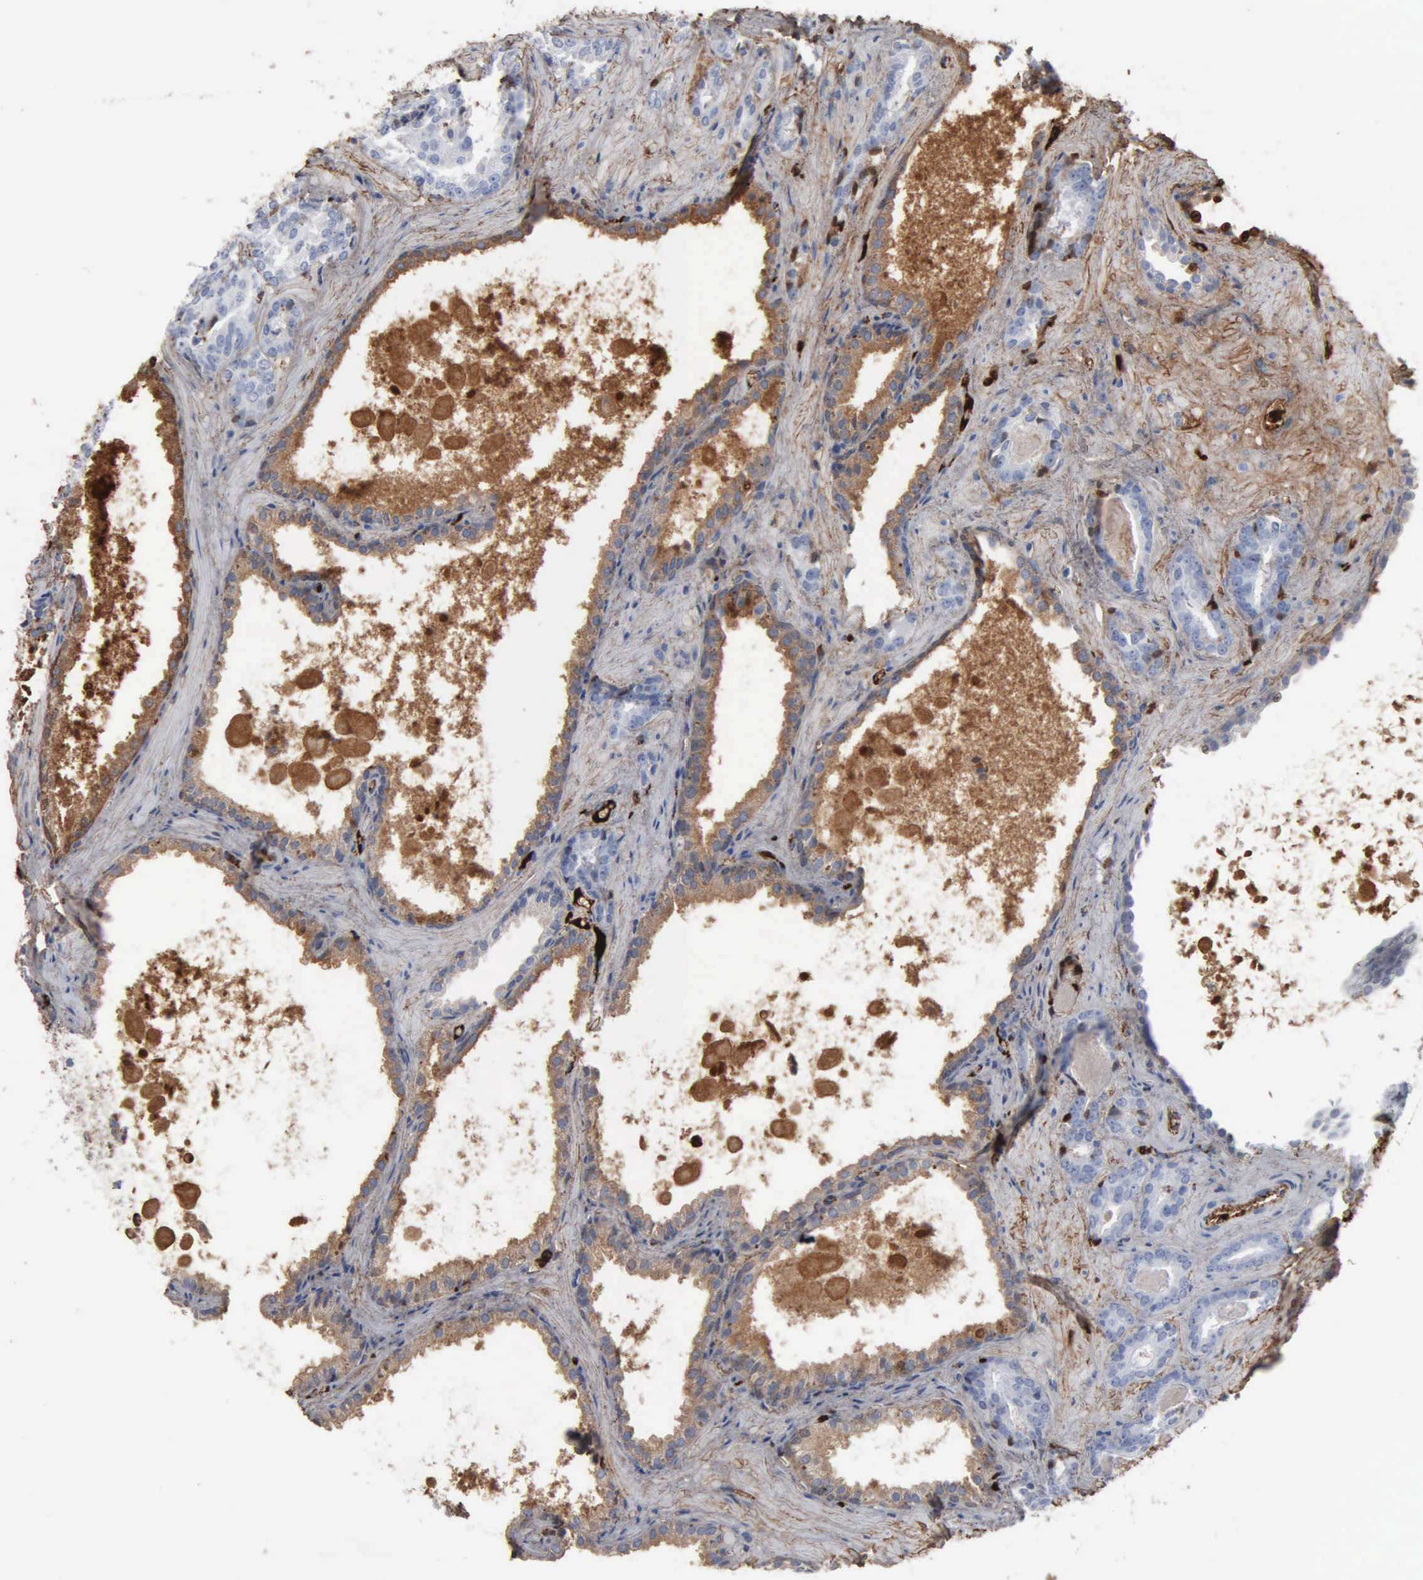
{"staining": {"intensity": "negative", "quantity": "none", "location": "none"}, "tissue": "prostate cancer", "cell_type": "Tumor cells", "image_type": "cancer", "snomed": [{"axis": "morphology", "description": "Adenocarcinoma, Medium grade"}, {"axis": "topography", "description": "Prostate"}], "caption": "High magnification brightfield microscopy of prostate adenocarcinoma (medium-grade) stained with DAB (brown) and counterstained with hematoxylin (blue): tumor cells show no significant staining.", "gene": "FN1", "patient": {"sex": "male", "age": 64}}